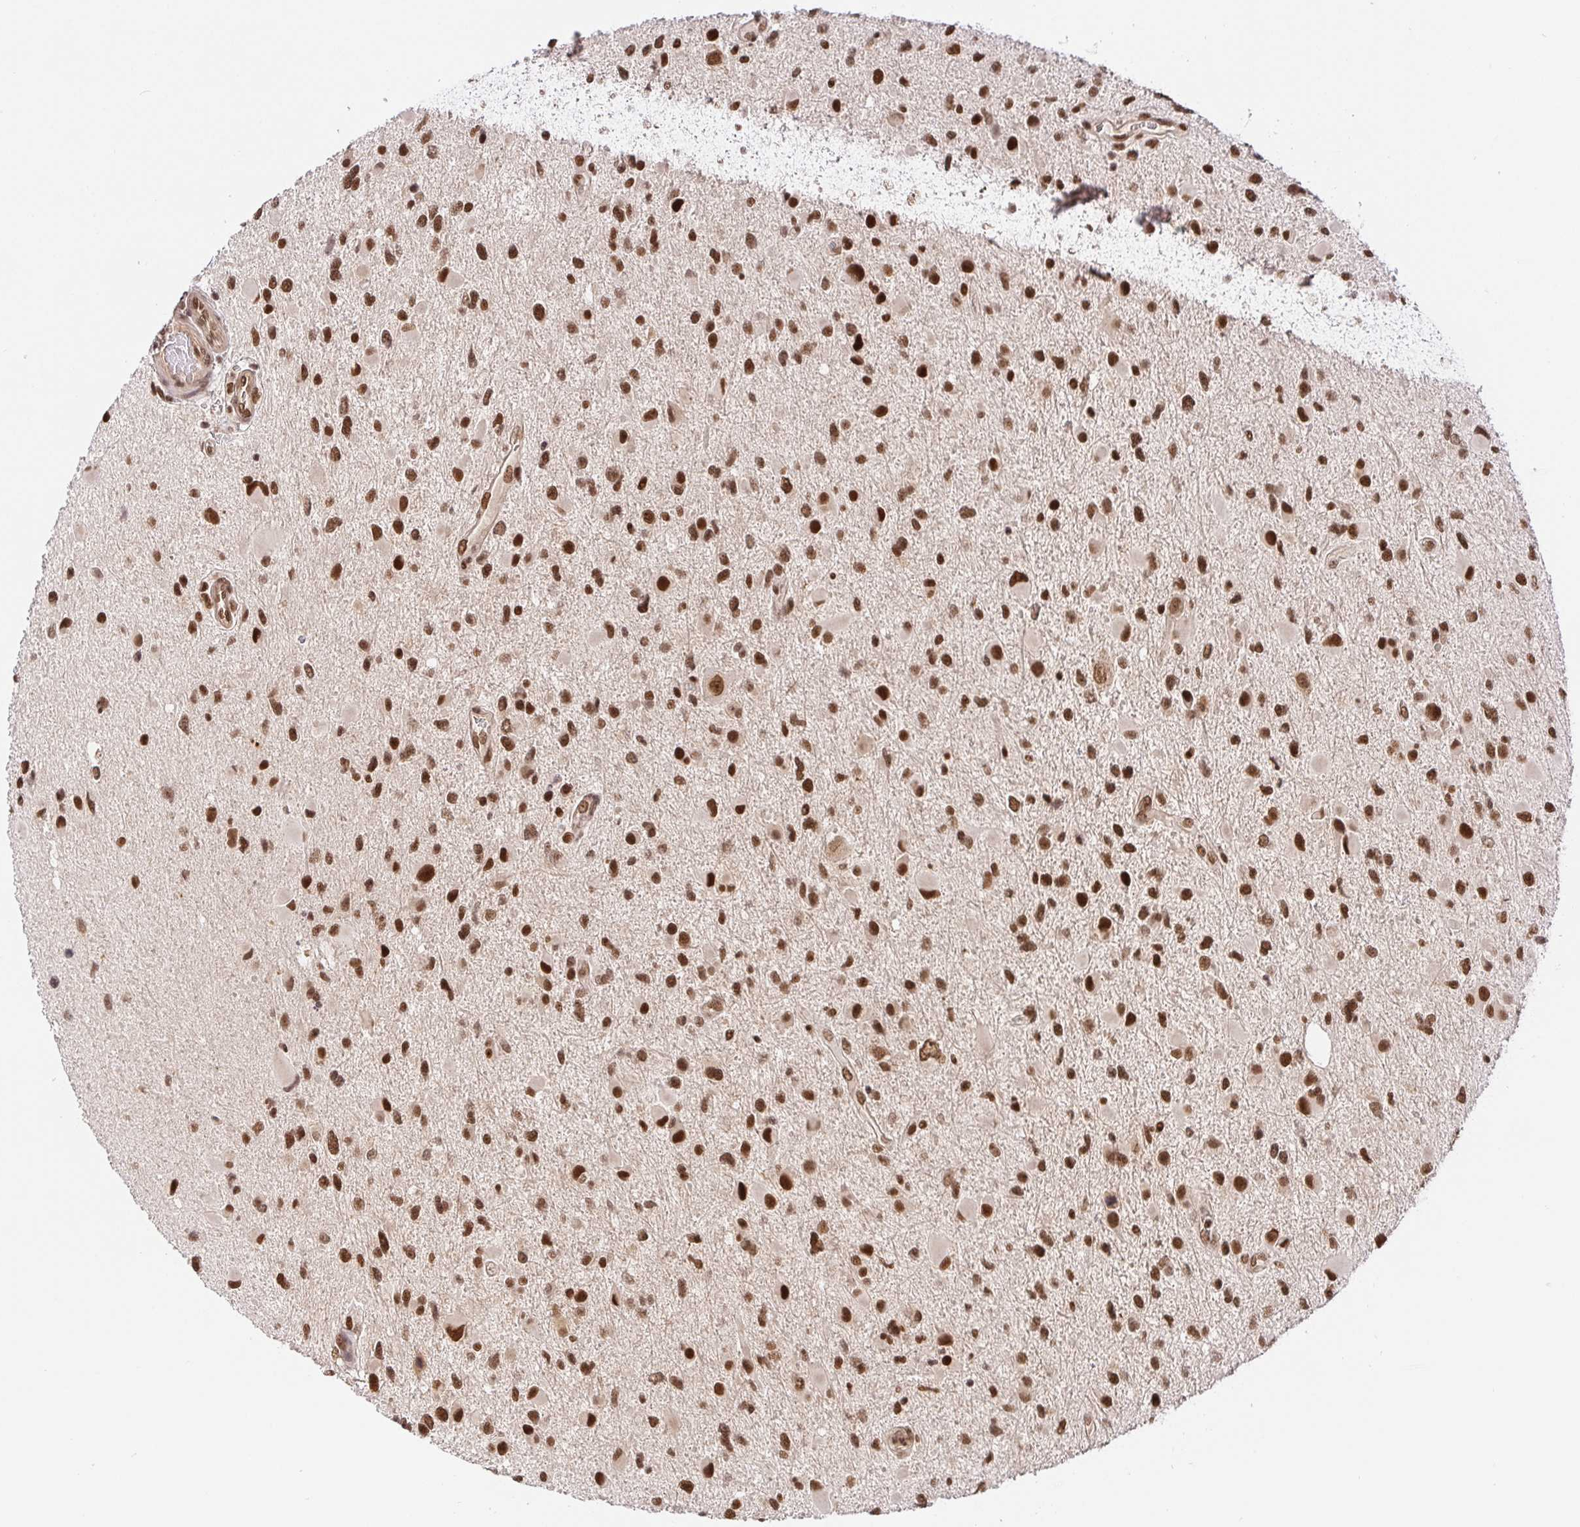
{"staining": {"intensity": "strong", "quantity": ">75%", "location": "nuclear"}, "tissue": "glioma", "cell_type": "Tumor cells", "image_type": "cancer", "snomed": [{"axis": "morphology", "description": "Glioma, malignant, Low grade"}, {"axis": "topography", "description": "Brain"}], "caption": "This is a histology image of IHC staining of glioma, which shows strong expression in the nuclear of tumor cells.", "gene": "USF1", "patient": {"sex": "female", "age": 32}}